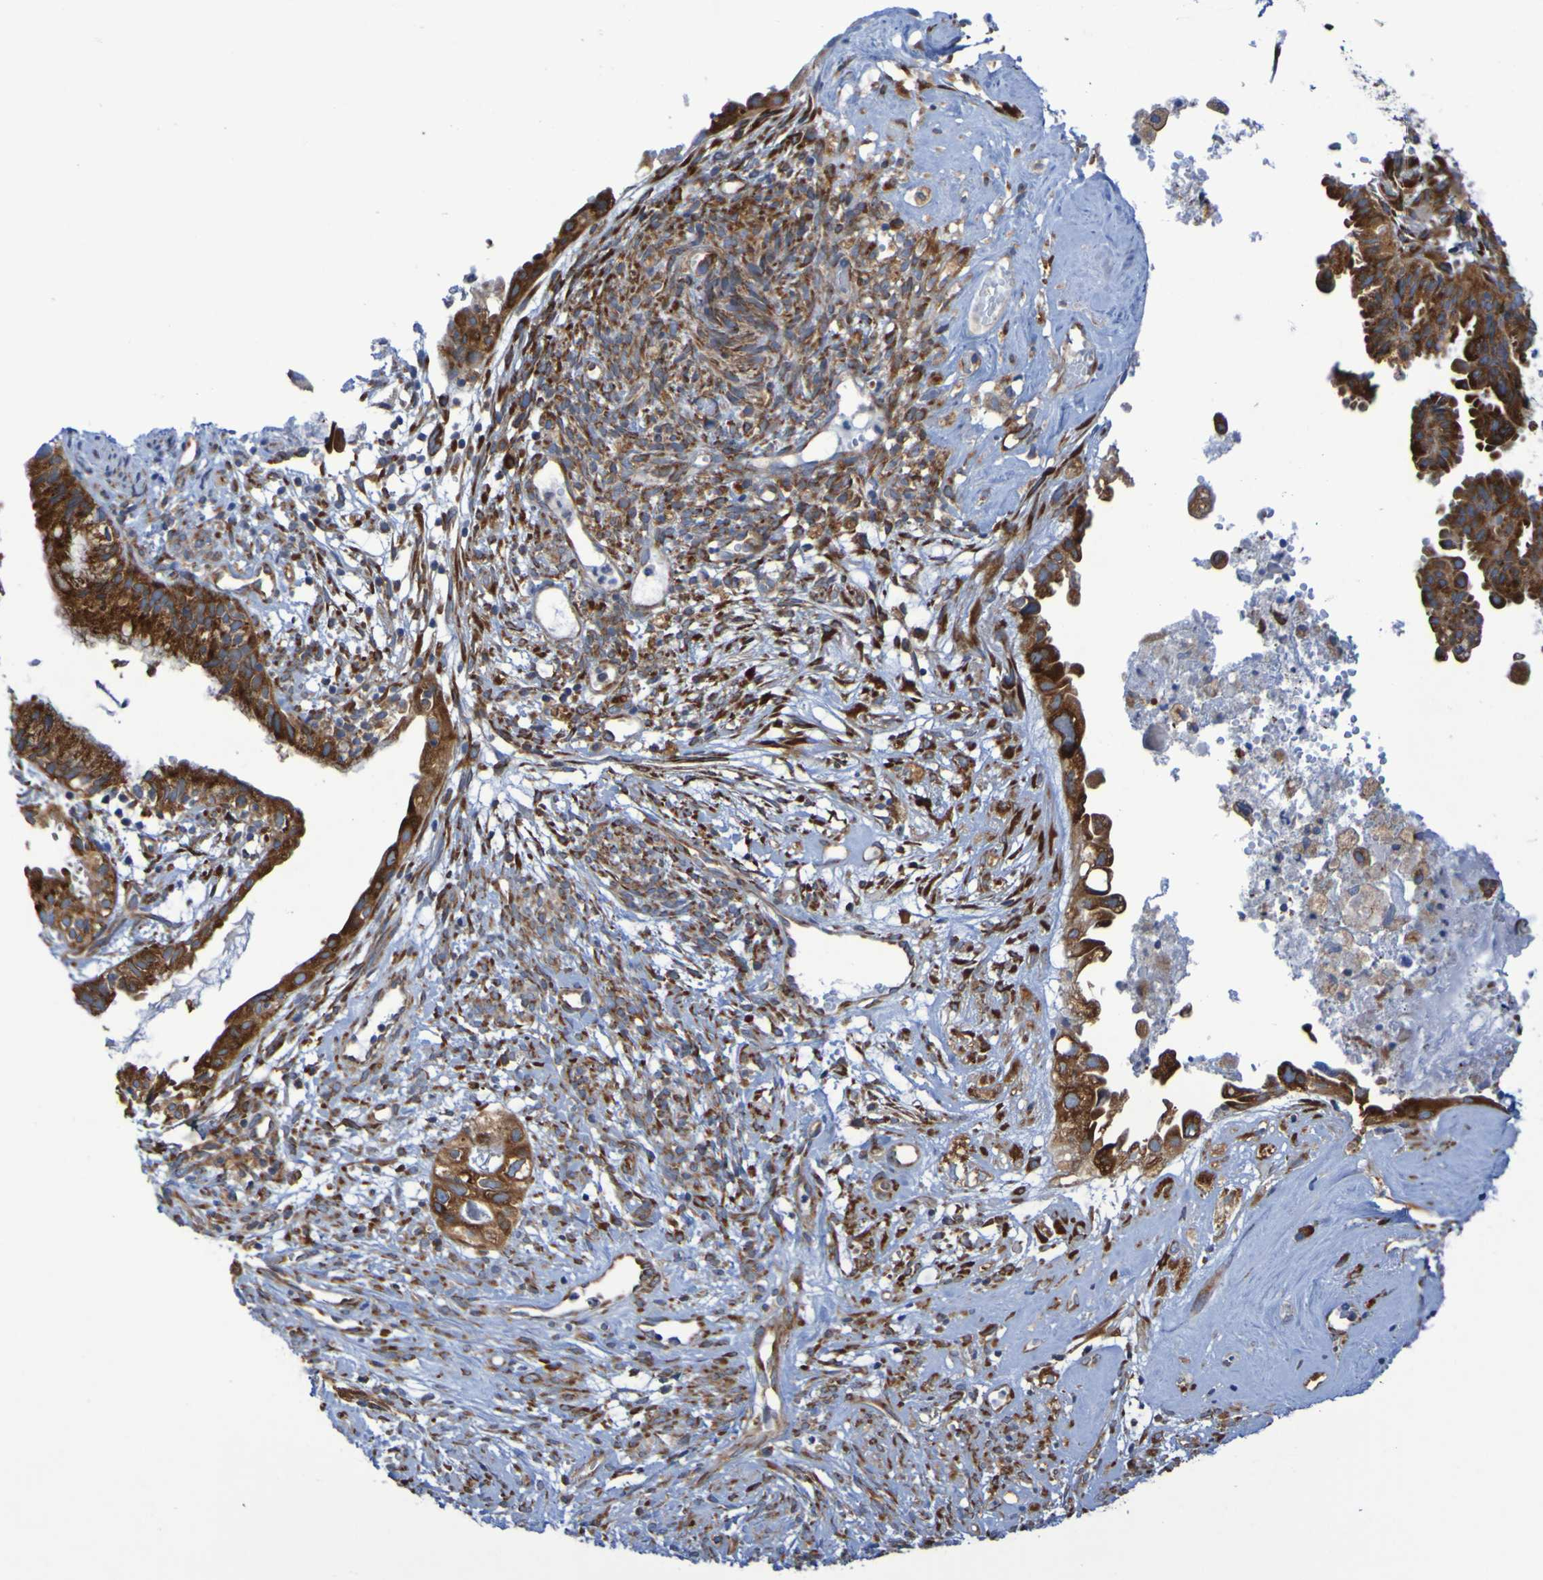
{"staining": {"intensity": "strong", "quantity": ">75%", "location": "cytoplasmic/membranous"}, "tissue": "cervical cancer", "cell_type": "Tumor cells", "image_type": "cancer", "snomed": [{"axis": "morphology", "description": "Normal tissue, NOS"}, {"axis": "morphology", "description": "Adenocarcinoma, NOS"}, {"axis": "topography", "description": "Cervix"}, {"axis": "topography", "description": "Endometrium"}], "caption": "Adenocarcinoma (cervical) stained with a protein marker exhibits strong staining in tumor cells.", "gene": "FKBP3", "patient": {"sex": "female", "age": 86}}